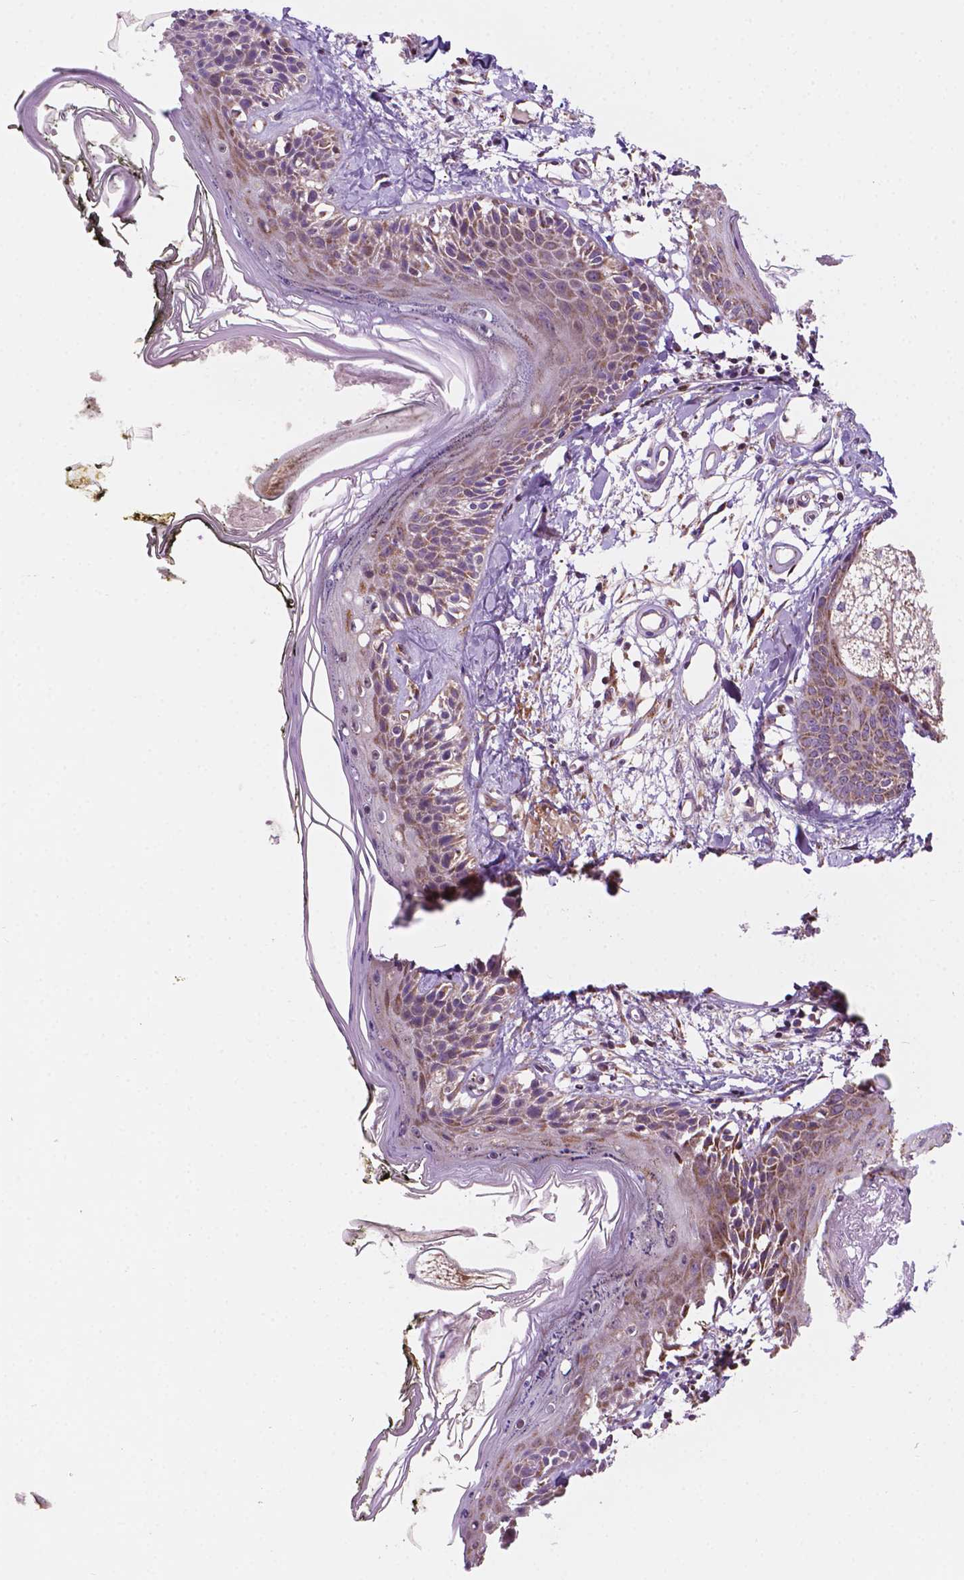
{"staining": {"intensity": "moderate", "quantity": ">75%", "location": "cytoplasmic/membranous"}, "tissue": "skin", "cell_type": "Fibroblasts", "image_type": "normal", "snomed": [{"axis": "morphology", "description": "Normal tissue, NOS"}, {"axis": "topography", "description": "Skin"}], "caption": "The image shows a brown stain indicating the presence of a protein in the cytoplasmic/membranous of fibroblasts in skin.", "gene": "GEMIN4", "patient": {"sex": "male", "age": 76}}